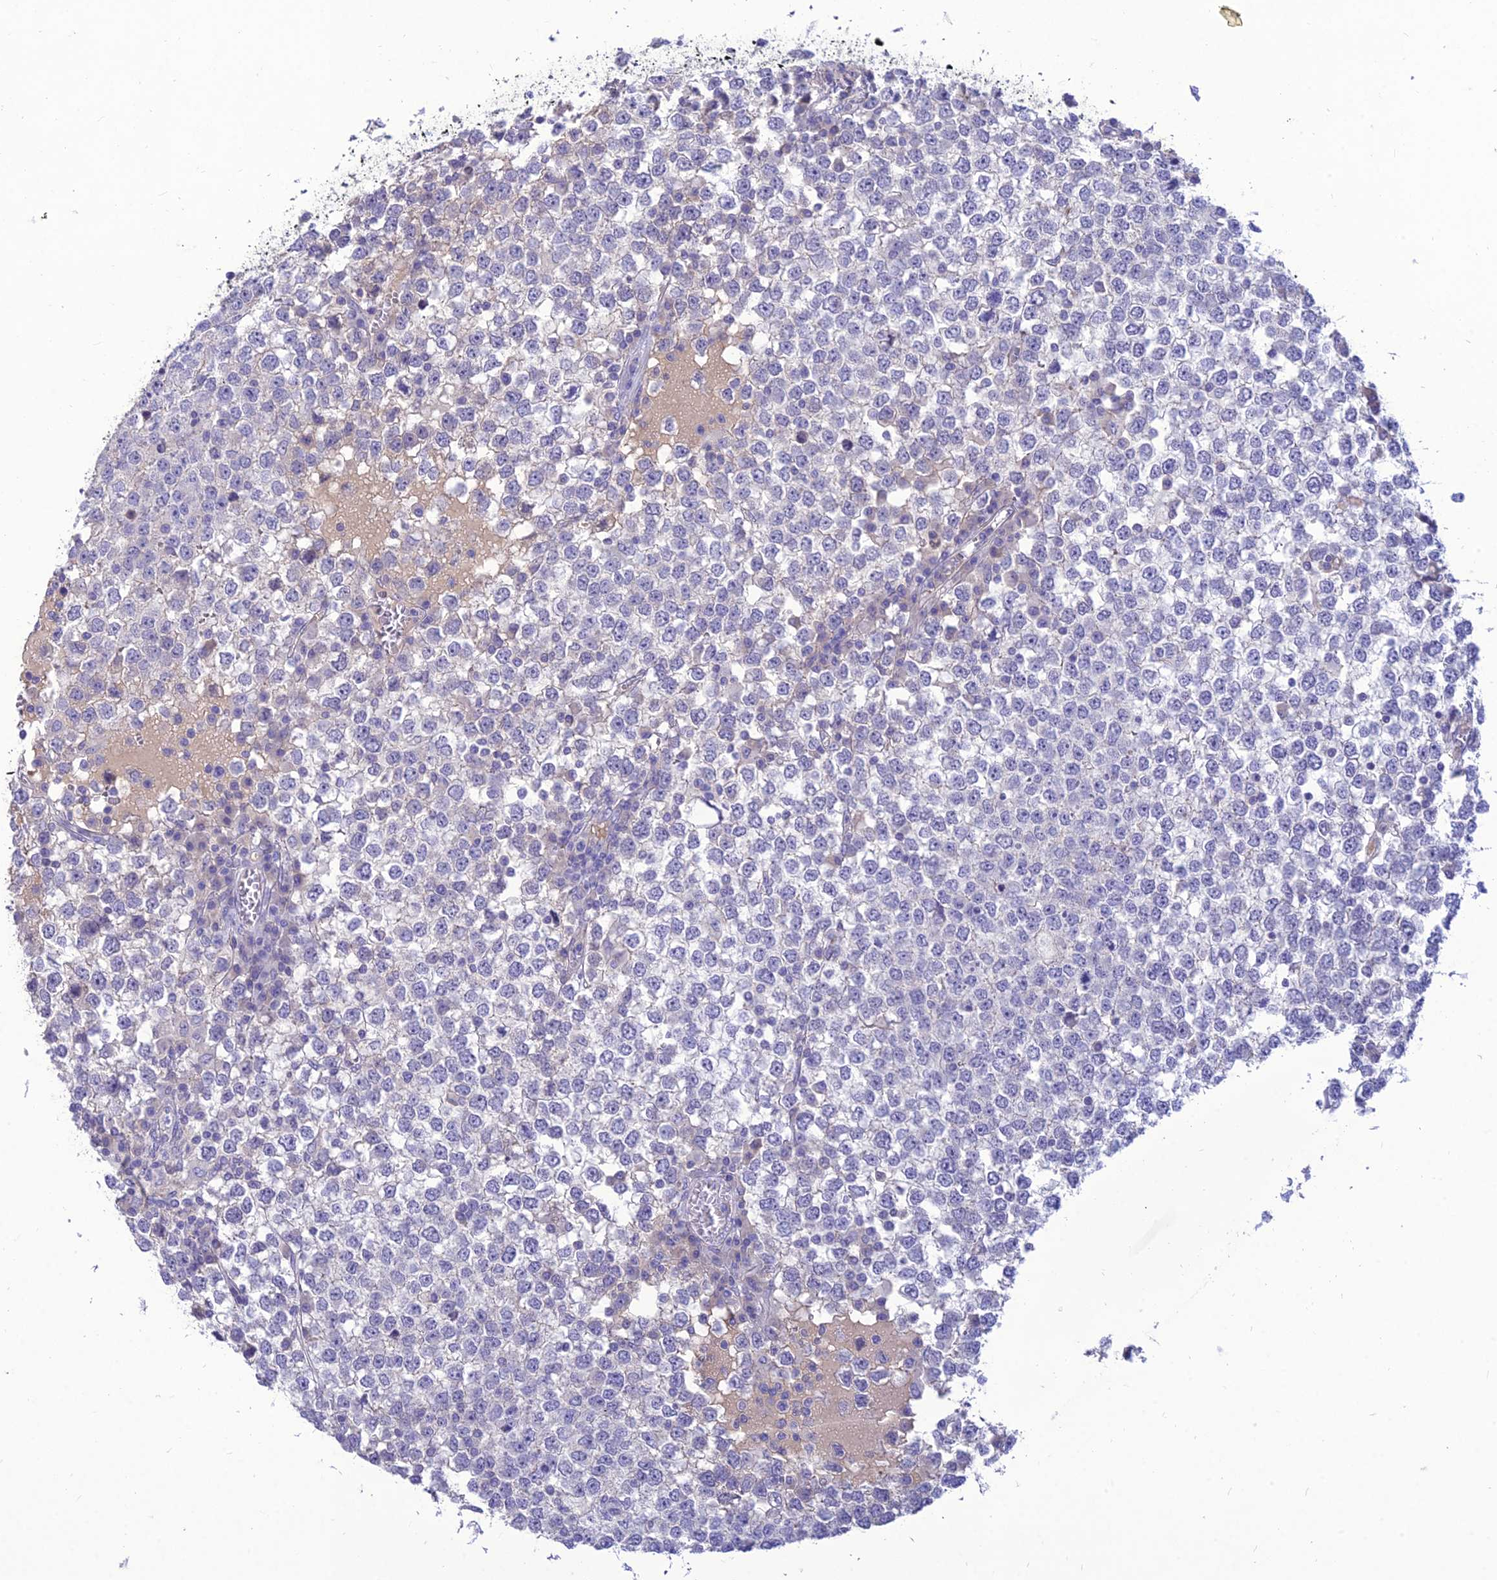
{"staining": {"intensity": "negative", "quantity": "none", "location": "none"}, "tissue": "testis cancer", "cell_type": "Tumor cells", "image_type": "cancer", "snomed": [{"axis": "morphology", "description": "Seminoma, NOS"}, {"axis": "topography", "description": "Testis"}], "caption": "A photomicrograph of human testis cancer is negative for staining in tumor cells.", "gene": "TEKT3", "patient": {"sex": "male", "age": 65}}